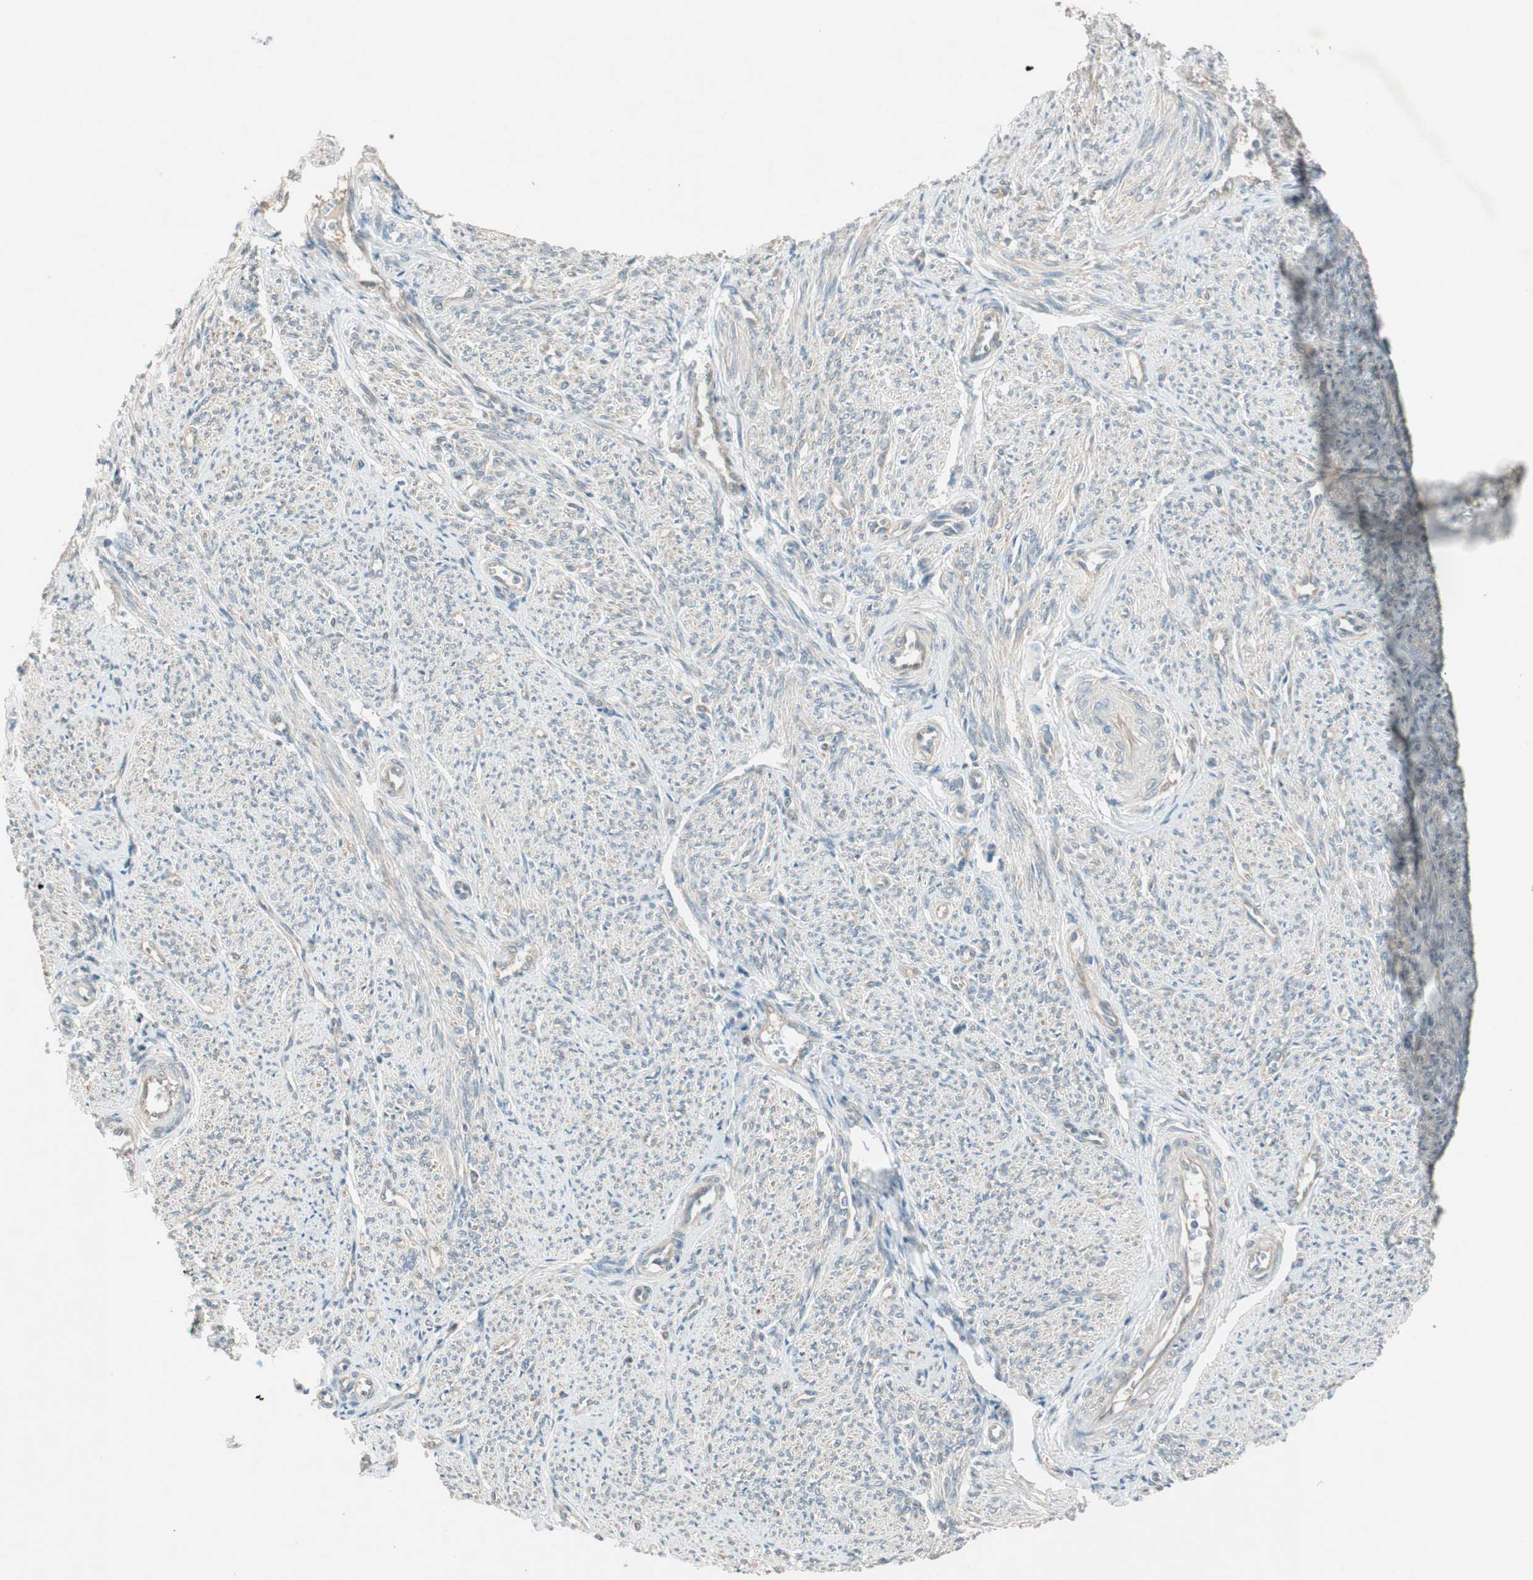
{"staining": {"intensity": "weak", "quantity": "<25%", "location": "cytoplasmic/membranous"}, "tissue": "smooth muscle", "cell_type": "Smooth muscle cells", "image_type": "normal", "snomed": [{"axis": "morphology", "description": "Normal tissue, NOS"}, {"axis": "topography", "description": "Smooth muscle"}], "caption": "IHC image of benign smooth muscle: smooth muscle stained with DAB exhibits no significant protein expression in smooth muscle cells.", "gene": "NCLN", "patient": {"sex": "female", "age": 65}}